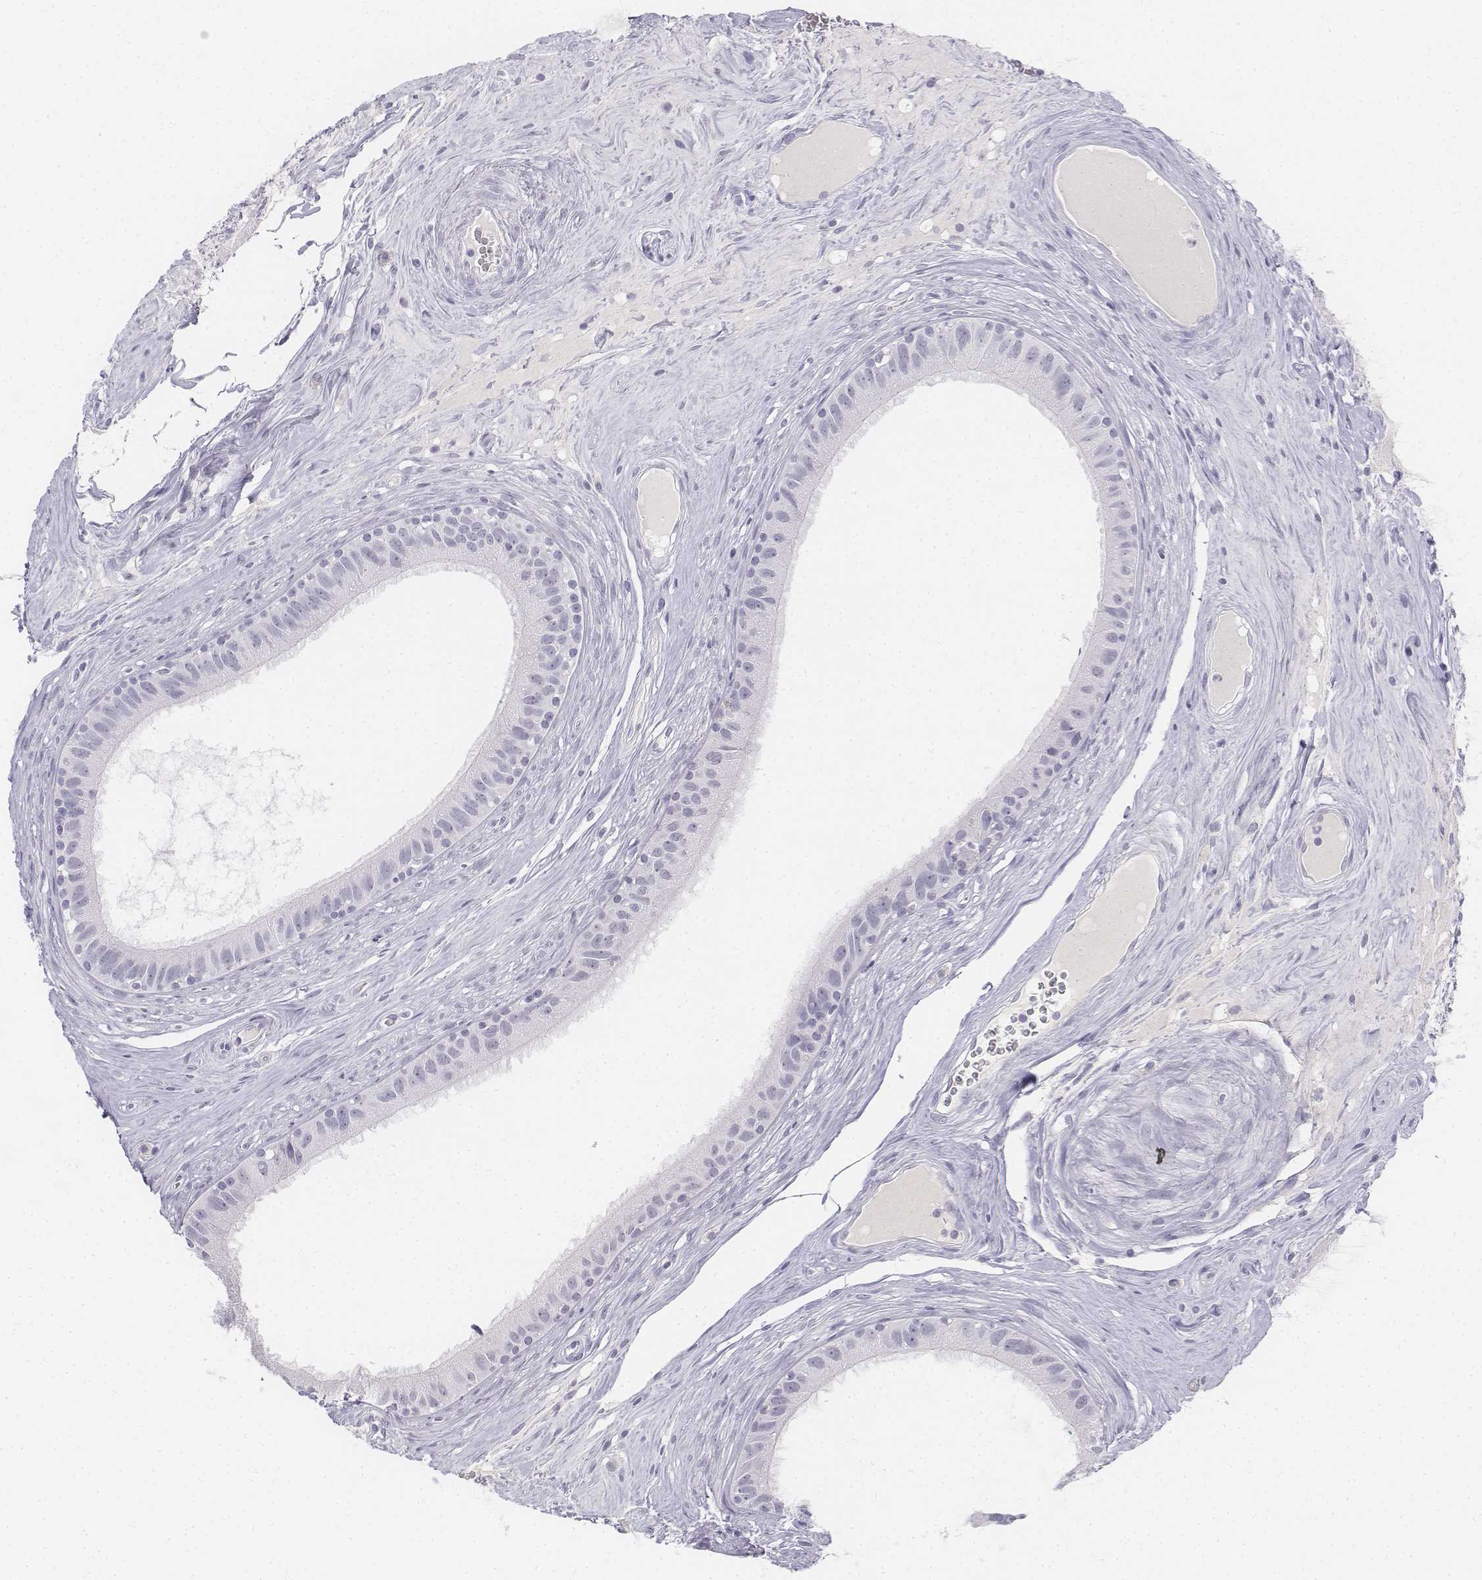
{"staining": {"intensity": "negative", "quantity": "none", "location": "none"}, "tissue": "epididymis", "cell_type": "Glandular cells", "image_type": "normal", "snomed": [{"axis": "morphology", "description": "Normal tissue, NOS"}, {"axis": "topography", "description": "Epididymis"}], "caption": "High power microscopy image of an IHC histopathology image of unremarkable epididymis, revealing no significant expression in glandular cells.", "gene": "UCN2", "patient": {"sex": "male", "age": 59}}